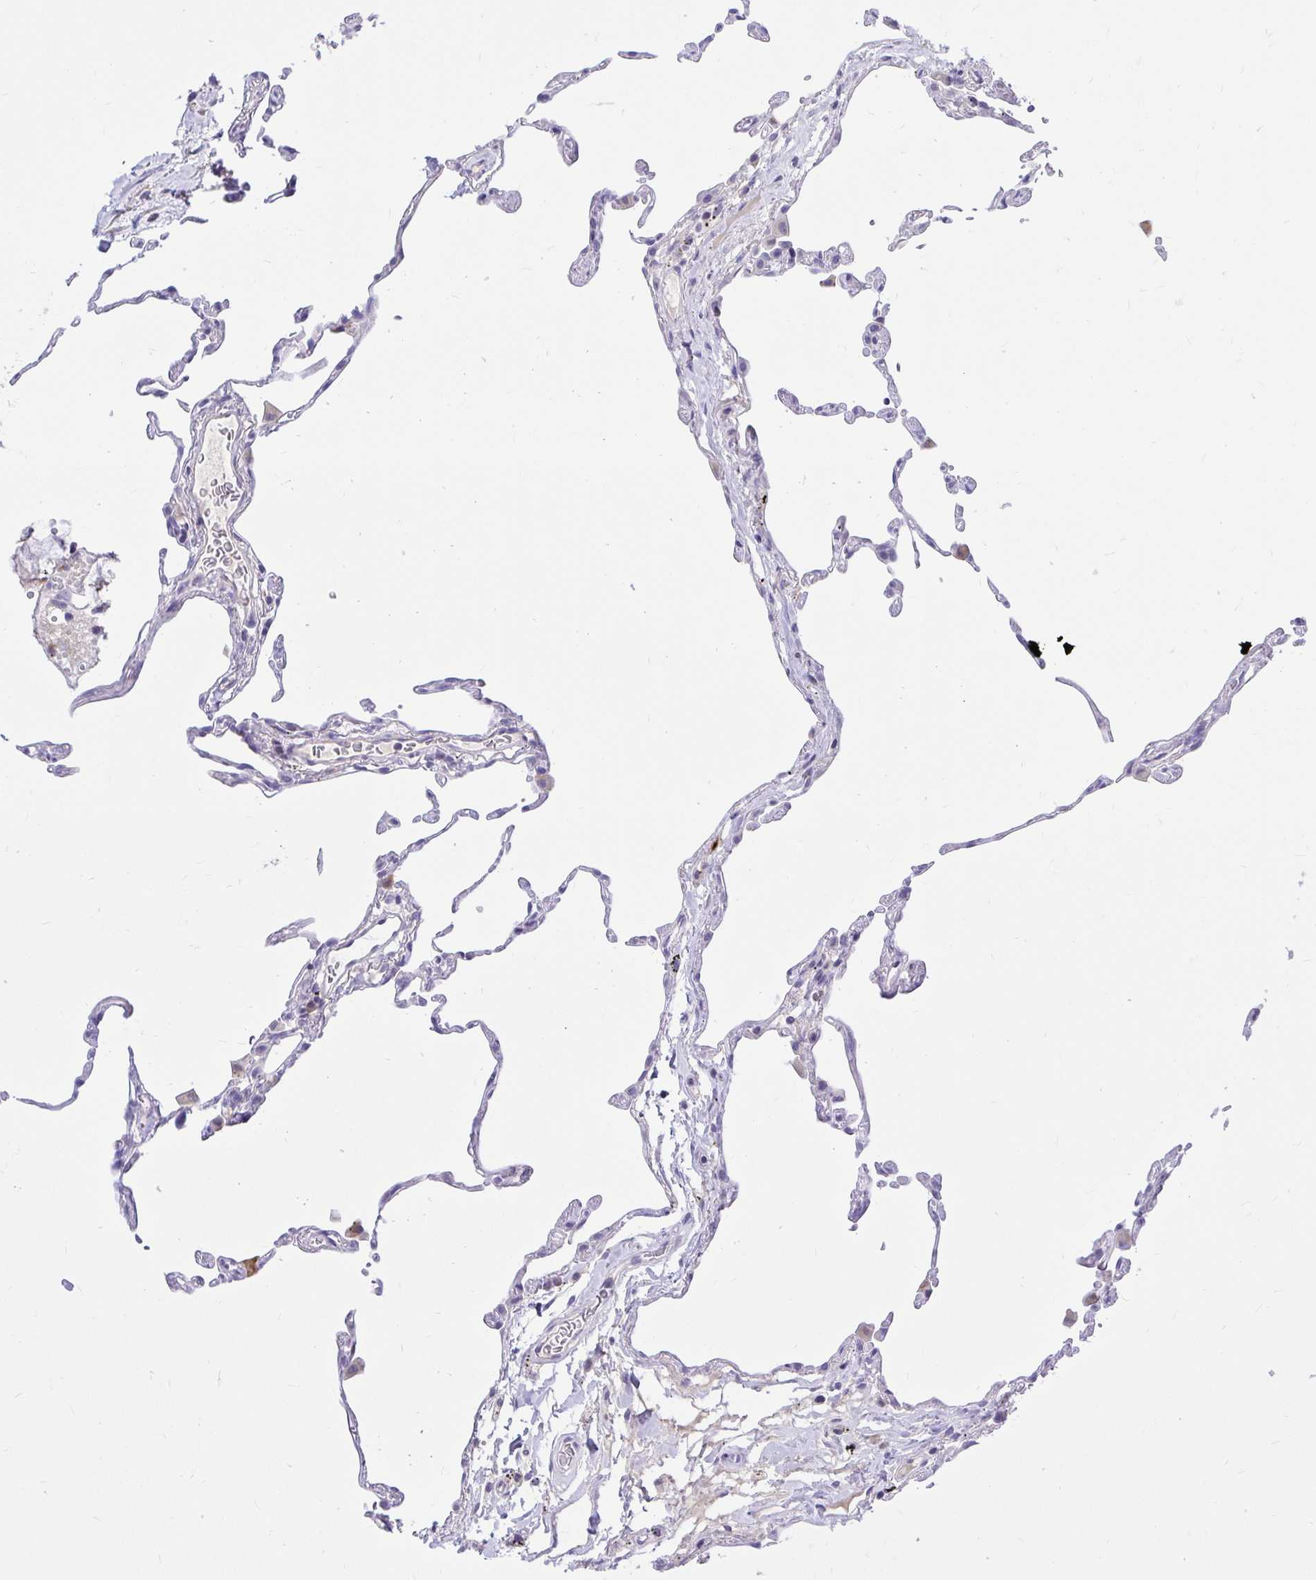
{"staining": {"intensity": "negative", "quantity": "none", "location": "none"}, "tissue": "lung", "cell_type": "Alveolar cells", "image_type": "normal", "snomed": [{"axis": "morphology", "description": "Normal tissue, NOS"}, {"axis": "topography", "description": "Lung"}], "caption": "DAB (3,3'-diaminobenzidine) immunohistochemical staining of normal human lung shows no significant staining in alveolar cells.", "gene": "PKN3", "patient": {"sex": "female", "age": 57}}